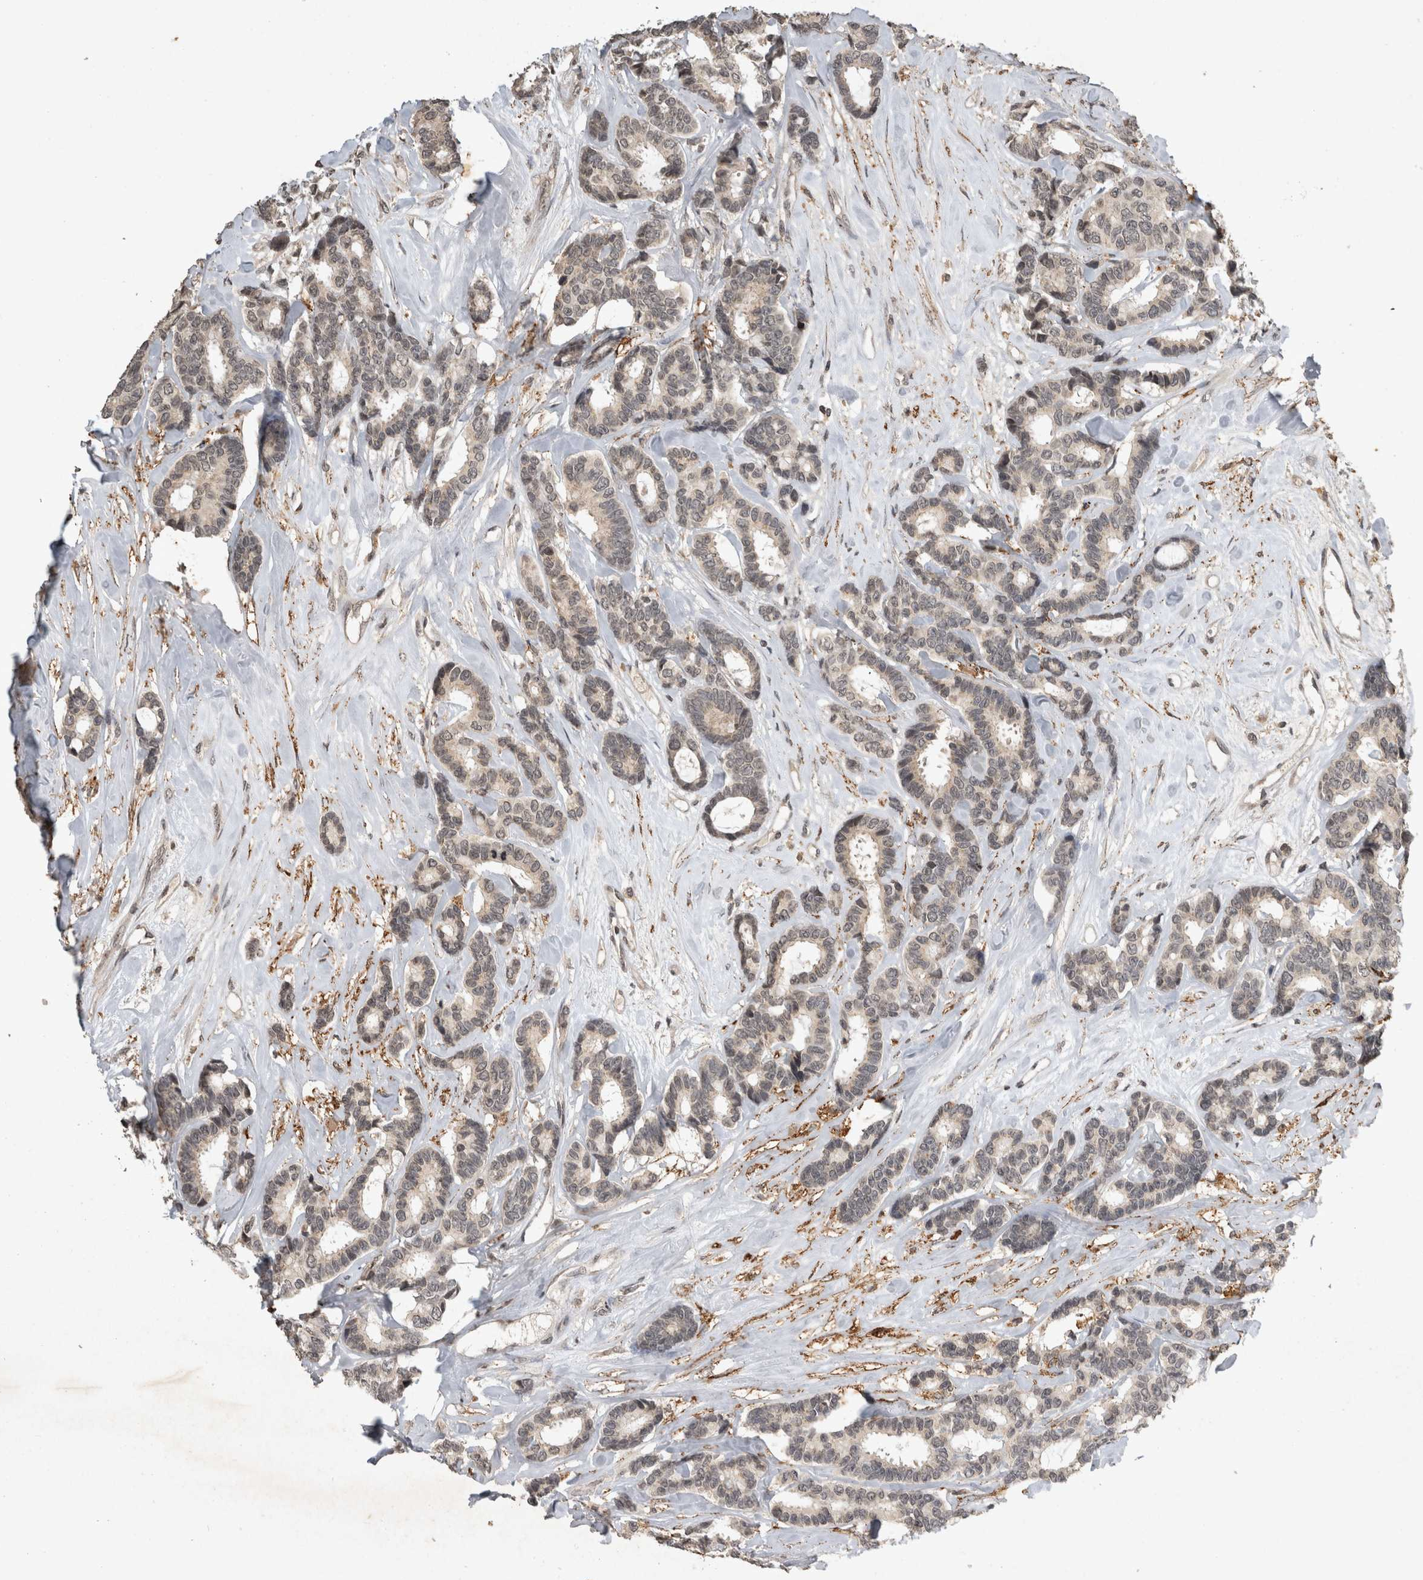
{"staining": {"intensity": "negative", "quantity": "none", "location": "none"}, "tissue": "breast cancer", "cell_type": "Tumor cells", "image_type": "cancer", "snomed": [{"axis": "morphology", "description": "Duct carcinoma"}, {"axis": "topography", "description": "Breast"}], "caption": "IHC micrograph of neoplastic tissue: breast cancer stained with DAB (3,3'-diaminobenzidine) displays no significant protein expression in tumor cells.", "gene": "HRK", "patient": {"sex": "female", "age": 87}}